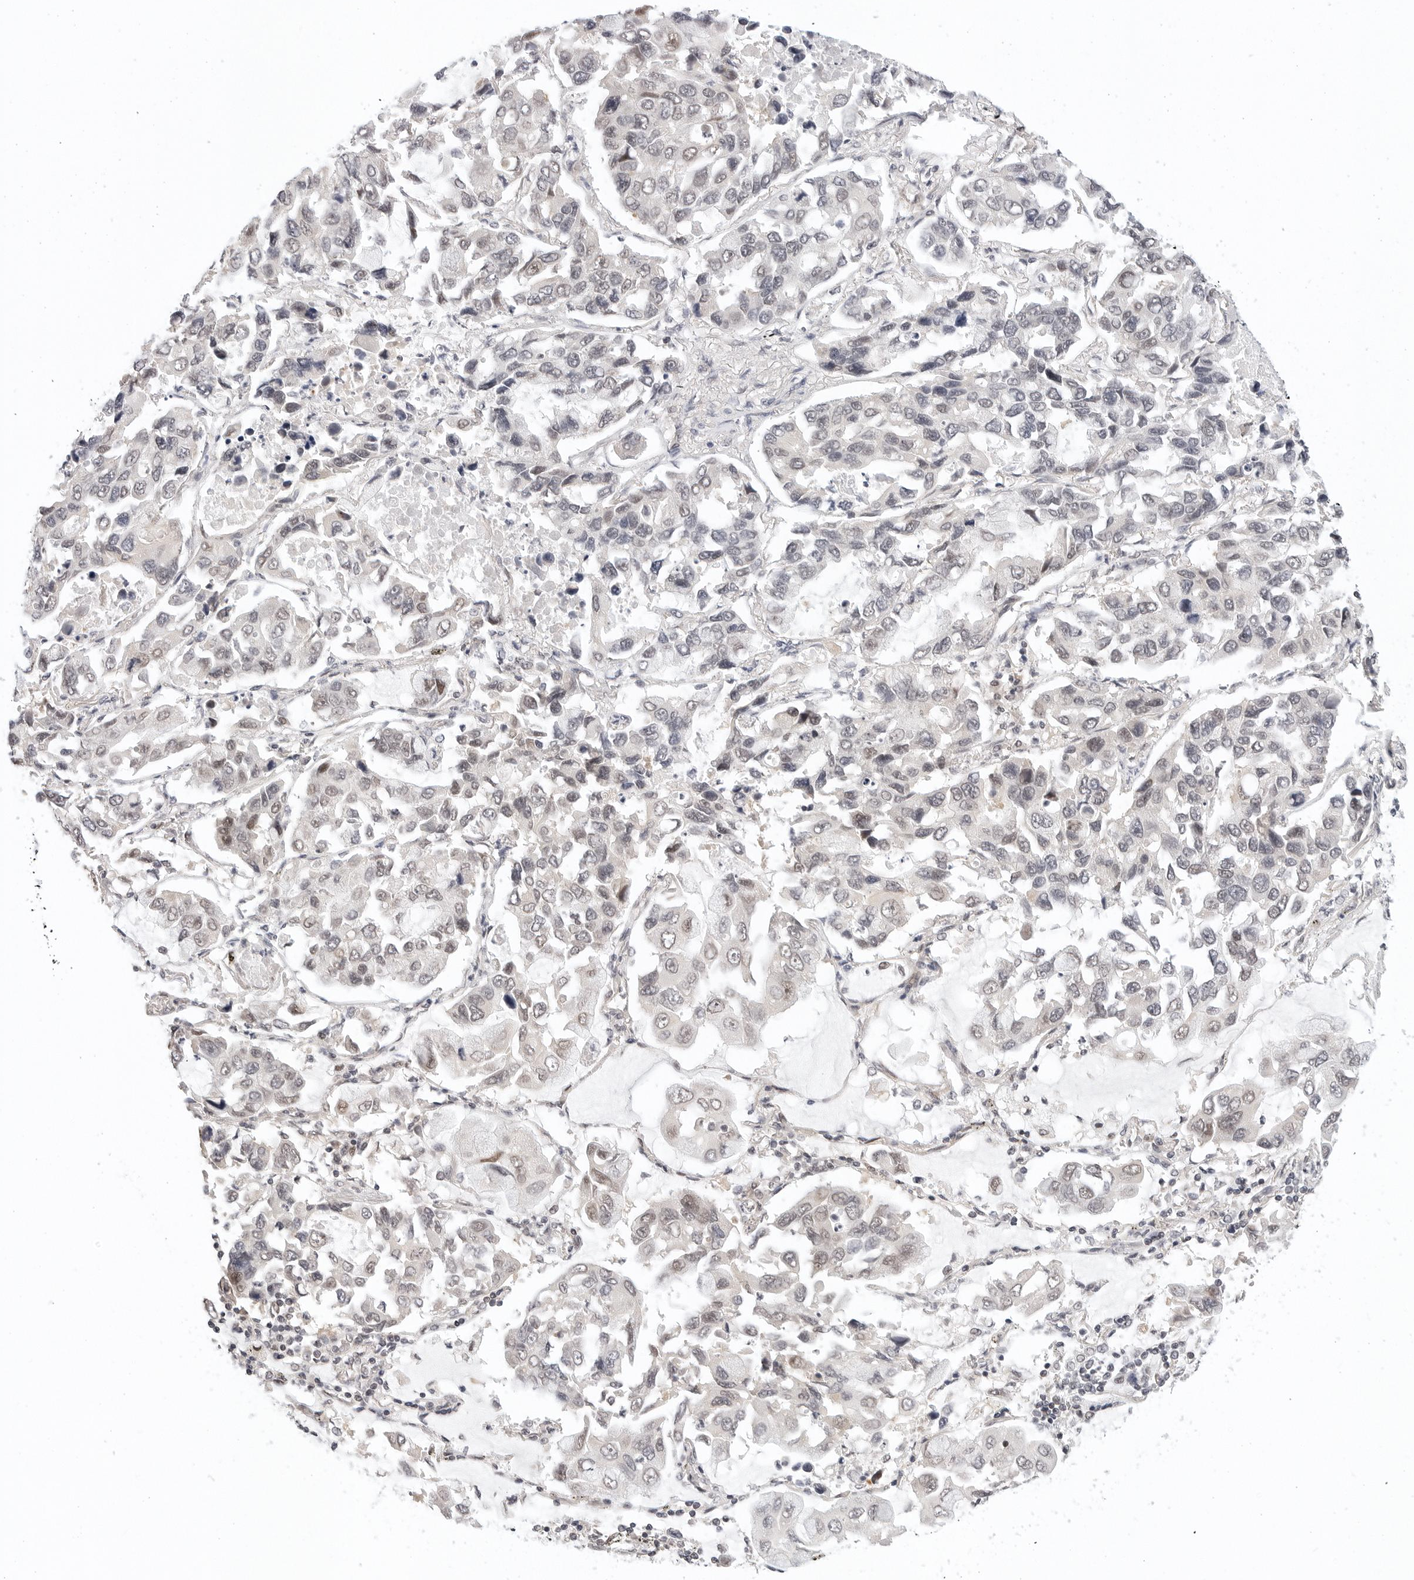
{"staining": {"intensity": "weak", "quantity": "<25%", "location": "nuclear"}, "tissue": "lung cancer", "cell_type": "Tumor cells", "image_type": "cancer", "snomed": [{"axis": "morphology", "description": "Adenocarcinoma, NOS"}, {"axis": "topography", "description": "Lung"}], "caption": "Photomicrograph shows no significant protein expression in tumor cells of adenocarcinoma (lung). (DAB immunohistochemistry visualized using brightfield microscopy, high magnification).", "gene": "TSEN2", "patient": {"sex": "male", "age": 64}}